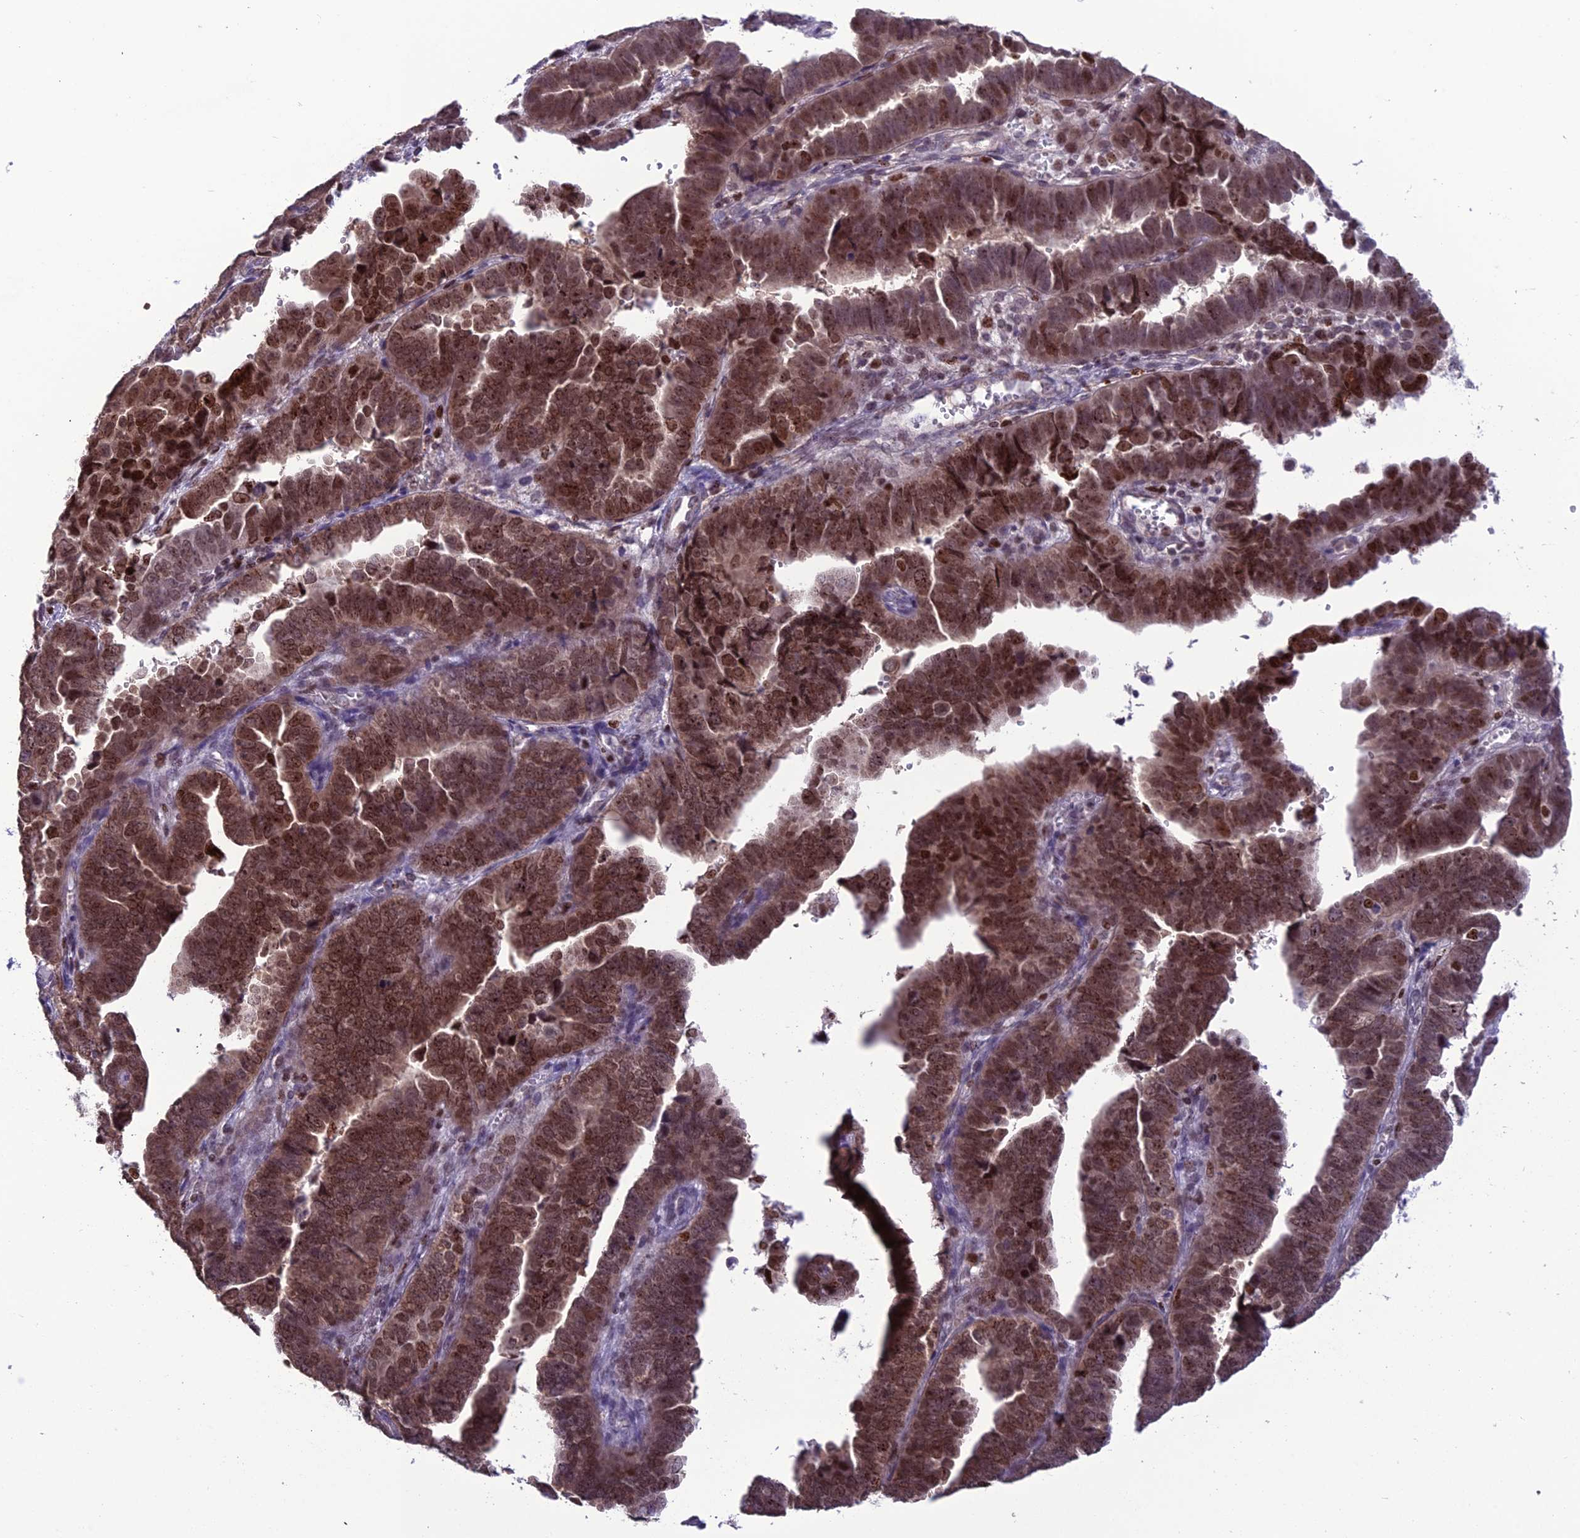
{"staining": {"intensity": "moderate", "quantity": ">75%", "location": "nuclear"}, "tissue": "endometrial cancer", "cell_type": "Tumor cells", "image_type": "cancer", "snomed": [{"axis": "morphology", "description": "Adenocarcinoma, NOS"}, {"axis": "topography", "description": "Endometrium"}], "caption": "This image reveals adenocarcinoma (endometrial) stained with immunohistochemistry to label a protein in brown. The nuclear of tumor cells show moderate positivity for the protein. Nuclei are counter-stained blue.", "gene": "MIS12", "patient": {"sex": "female", "age": 75}}